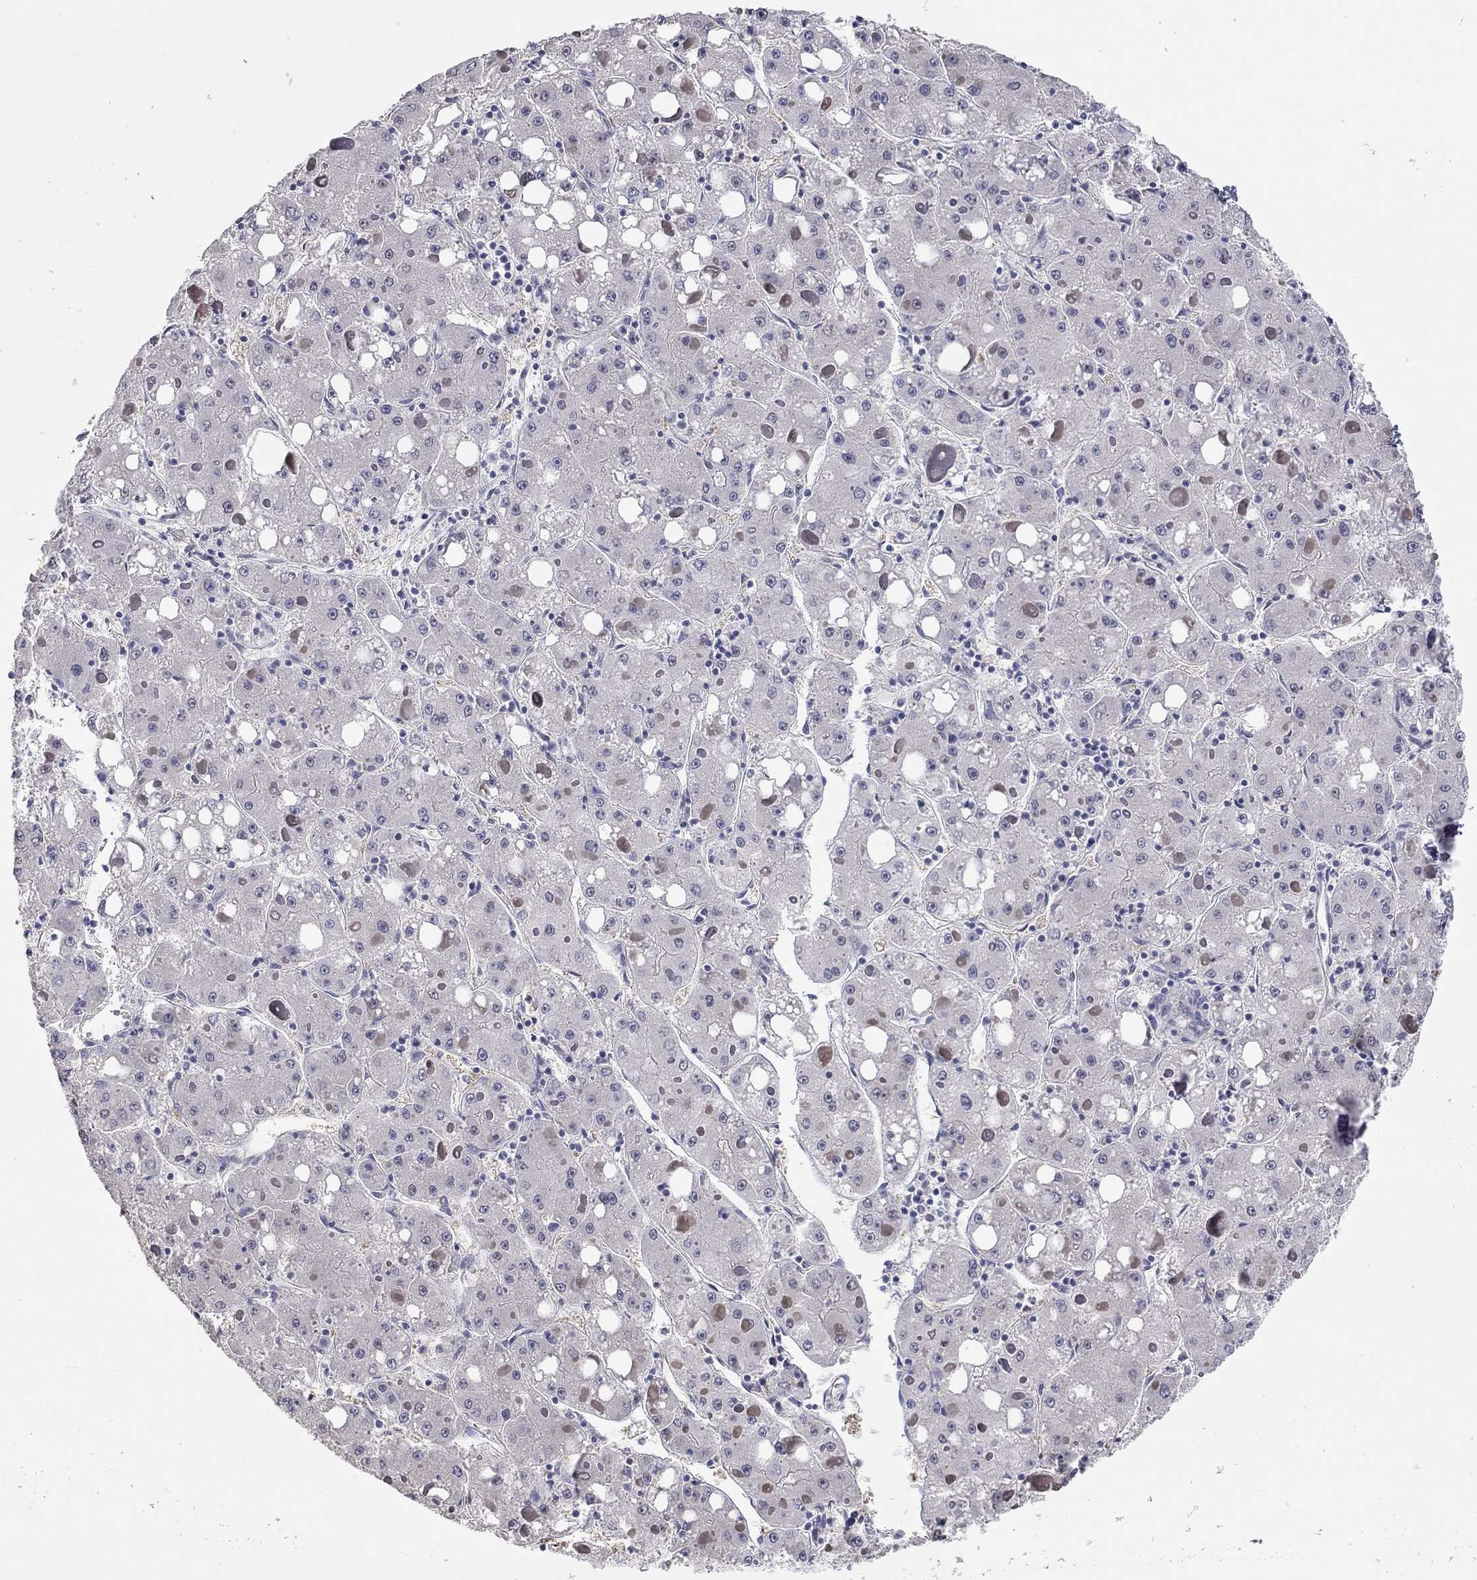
{"staining": {"intensity": "negative", "quantity": "none", "location": "none"}, "tissue": "liver cancer", "cell_type": "Tumor cells", "image_type": "cancer", "snomed": [{"axis": "morphology", "description": "Carcinoma, Hepatocellular, NOS"}, {"axis": "topography", "description": "Liver"}], "caption": "DAB immunohistochemical staining of liver hepatocellular carcinoma demonstrates no significant staining in tumor cells.", "gene": "PAPSS2", "patient": {"sex": "male", "age": 73}}